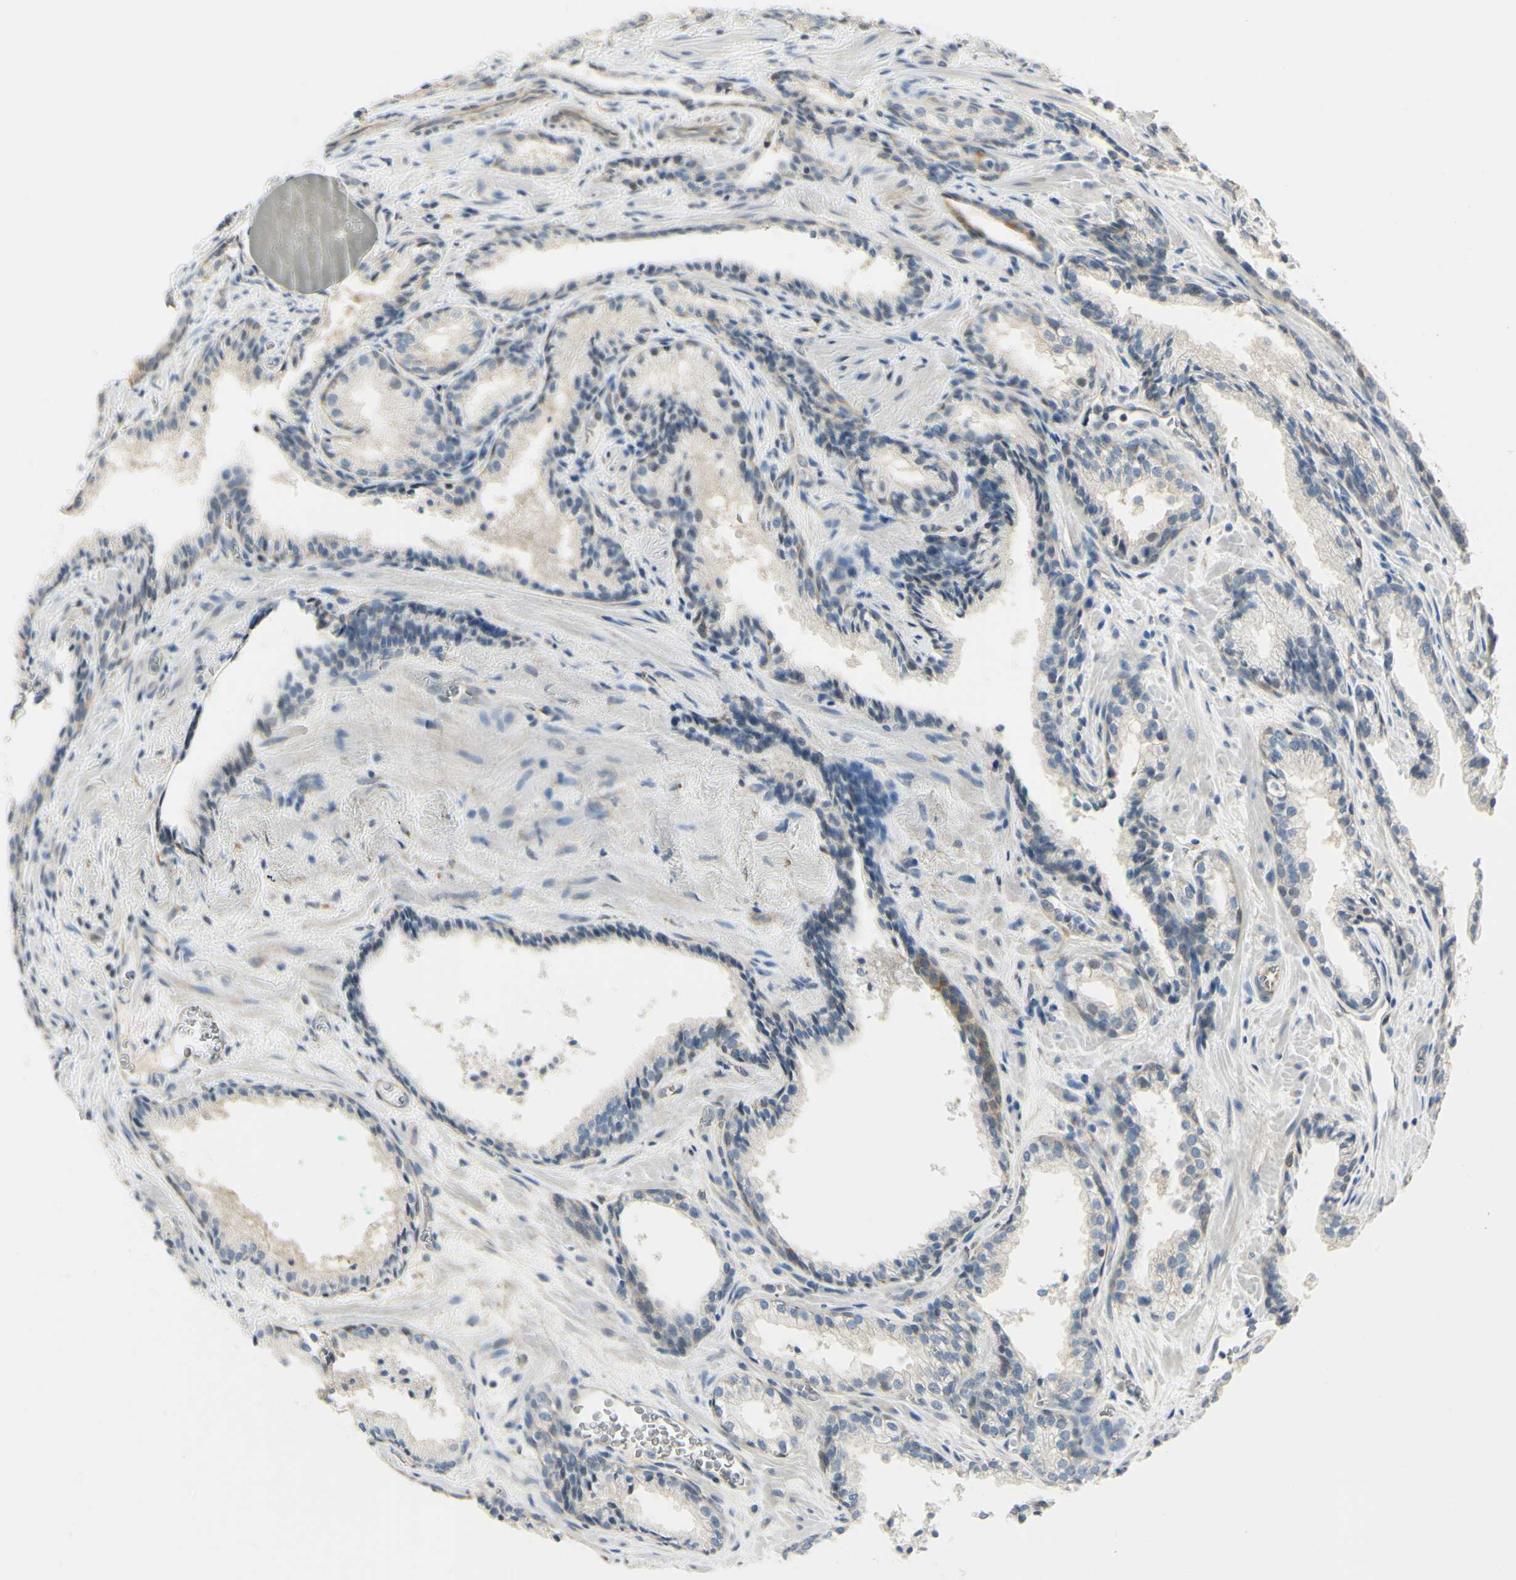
{"staining": {"intensity": "weak", "quantity": "<25%", "location": "cytoplasmic/membranous"}, "tissue": "prostate cancer", "cell_type": "Tumor cells", "image_type": "cancer", "snomed": [{"axis": "morphology", "description": "Adenocarcinoma, Low grade"}, {"axis": "topography", "description": "Prostate"}], "caption": "High magnification brightfield microscopy of low-grade adenocarcinoma (prostate) stained with DAB (brown) and counterstained with hematoxylin (blue): tumor cells show no significant expression. The staining was performed using DAB (3,3'-diaminobenzidine) to visualize the protein expression in brown, while the nuclei were stained in blue with hematoxylin (Magnification: 20x).", "gene": "IGDCC4", "patient": {"sex": "male", "age": 60}}